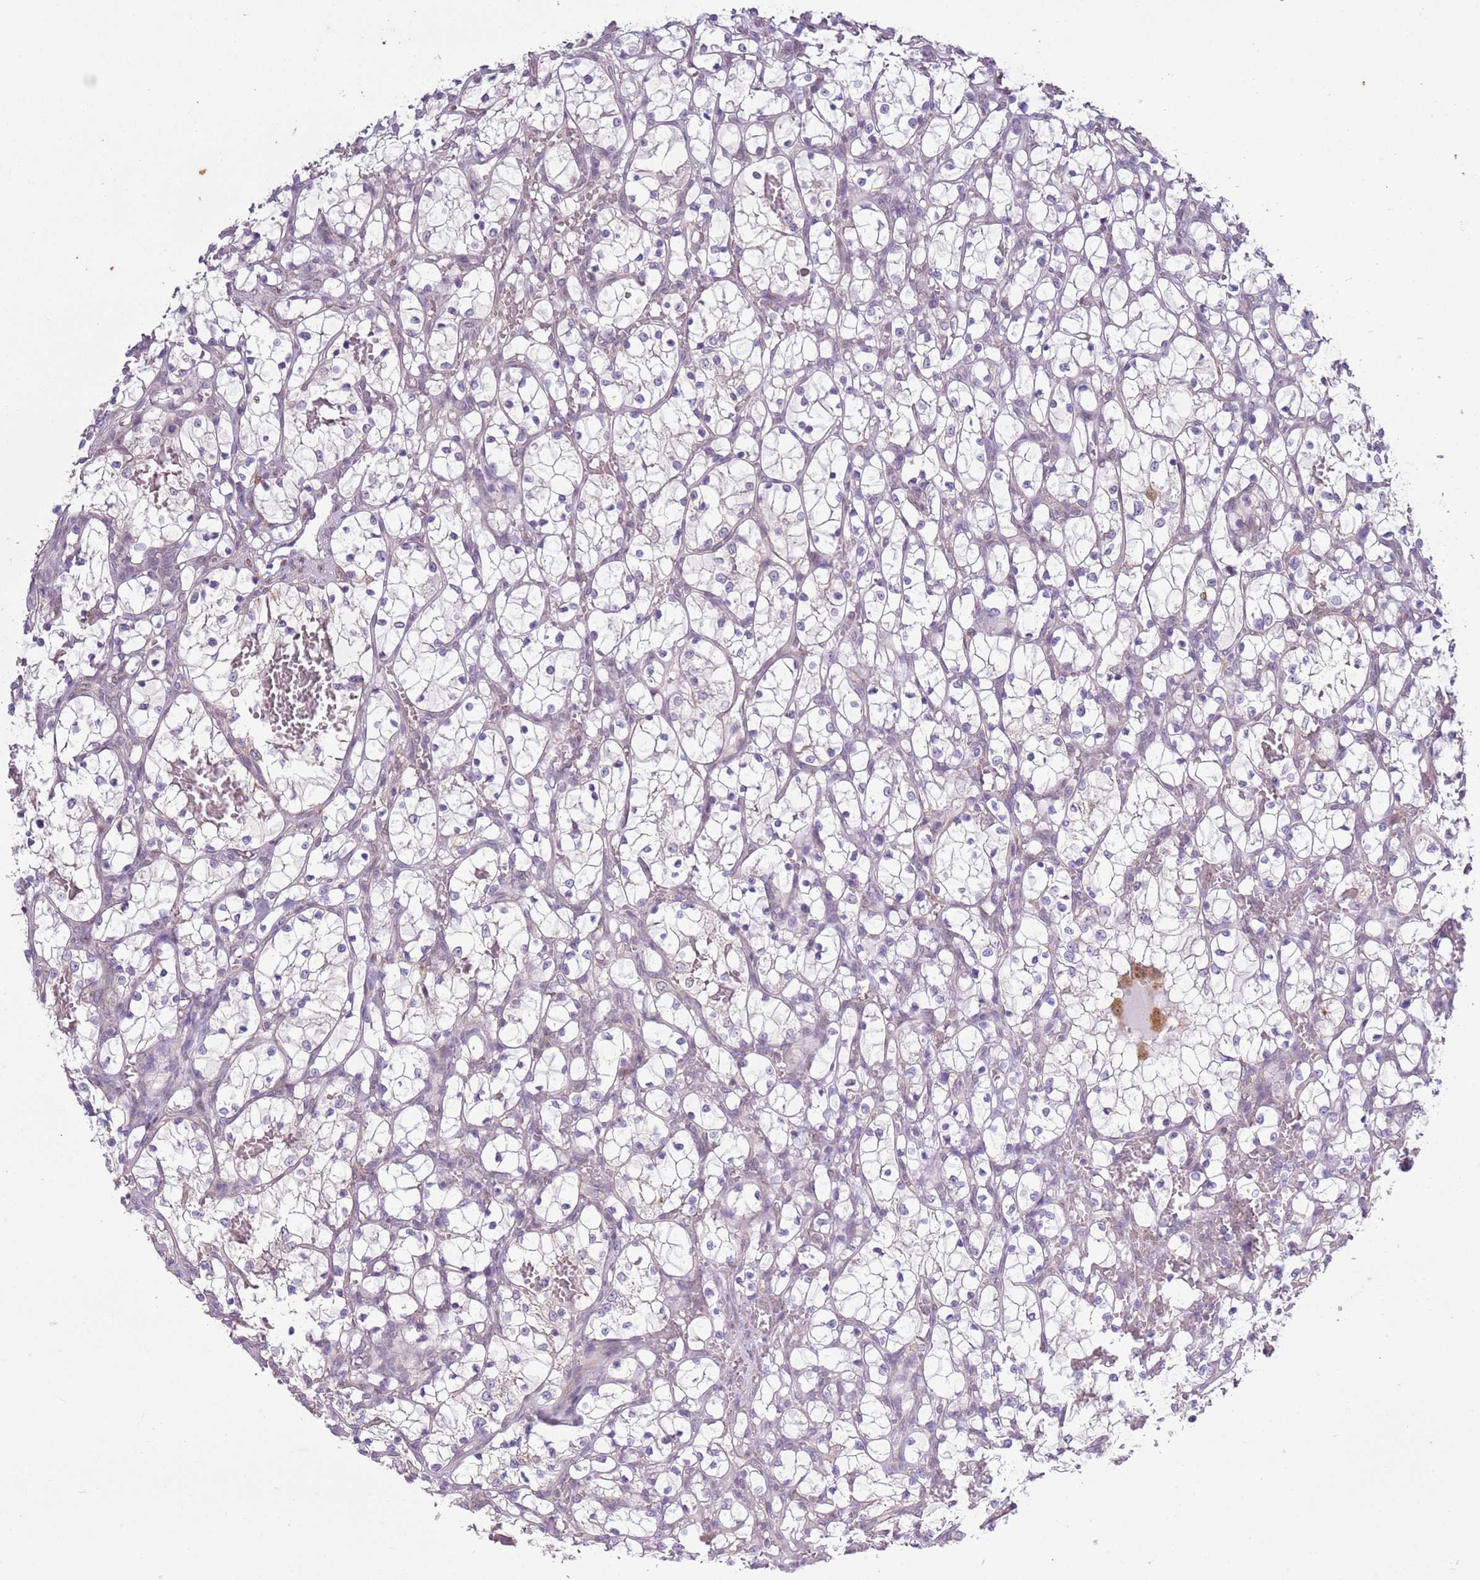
{"staining": {"intensity": "negative", "quantity": "none", "location": "none"}, "tissue": "renal cancer", "cell_type": "Tumor cells", "image_type": "cancer", "snomed": [{"axis": "morphology", "description": "Adenocarcinoma, NOS"}, {"axis": "topography", "description": "Kidney"}], "caption": "High power microscopy image of an immunohistochemistry micrograph of renal adenocarcinoma, revealing no significant staining in tumor cells.", "gene": "CAPN9", "patient": {"sex": "female", "age": 69}}